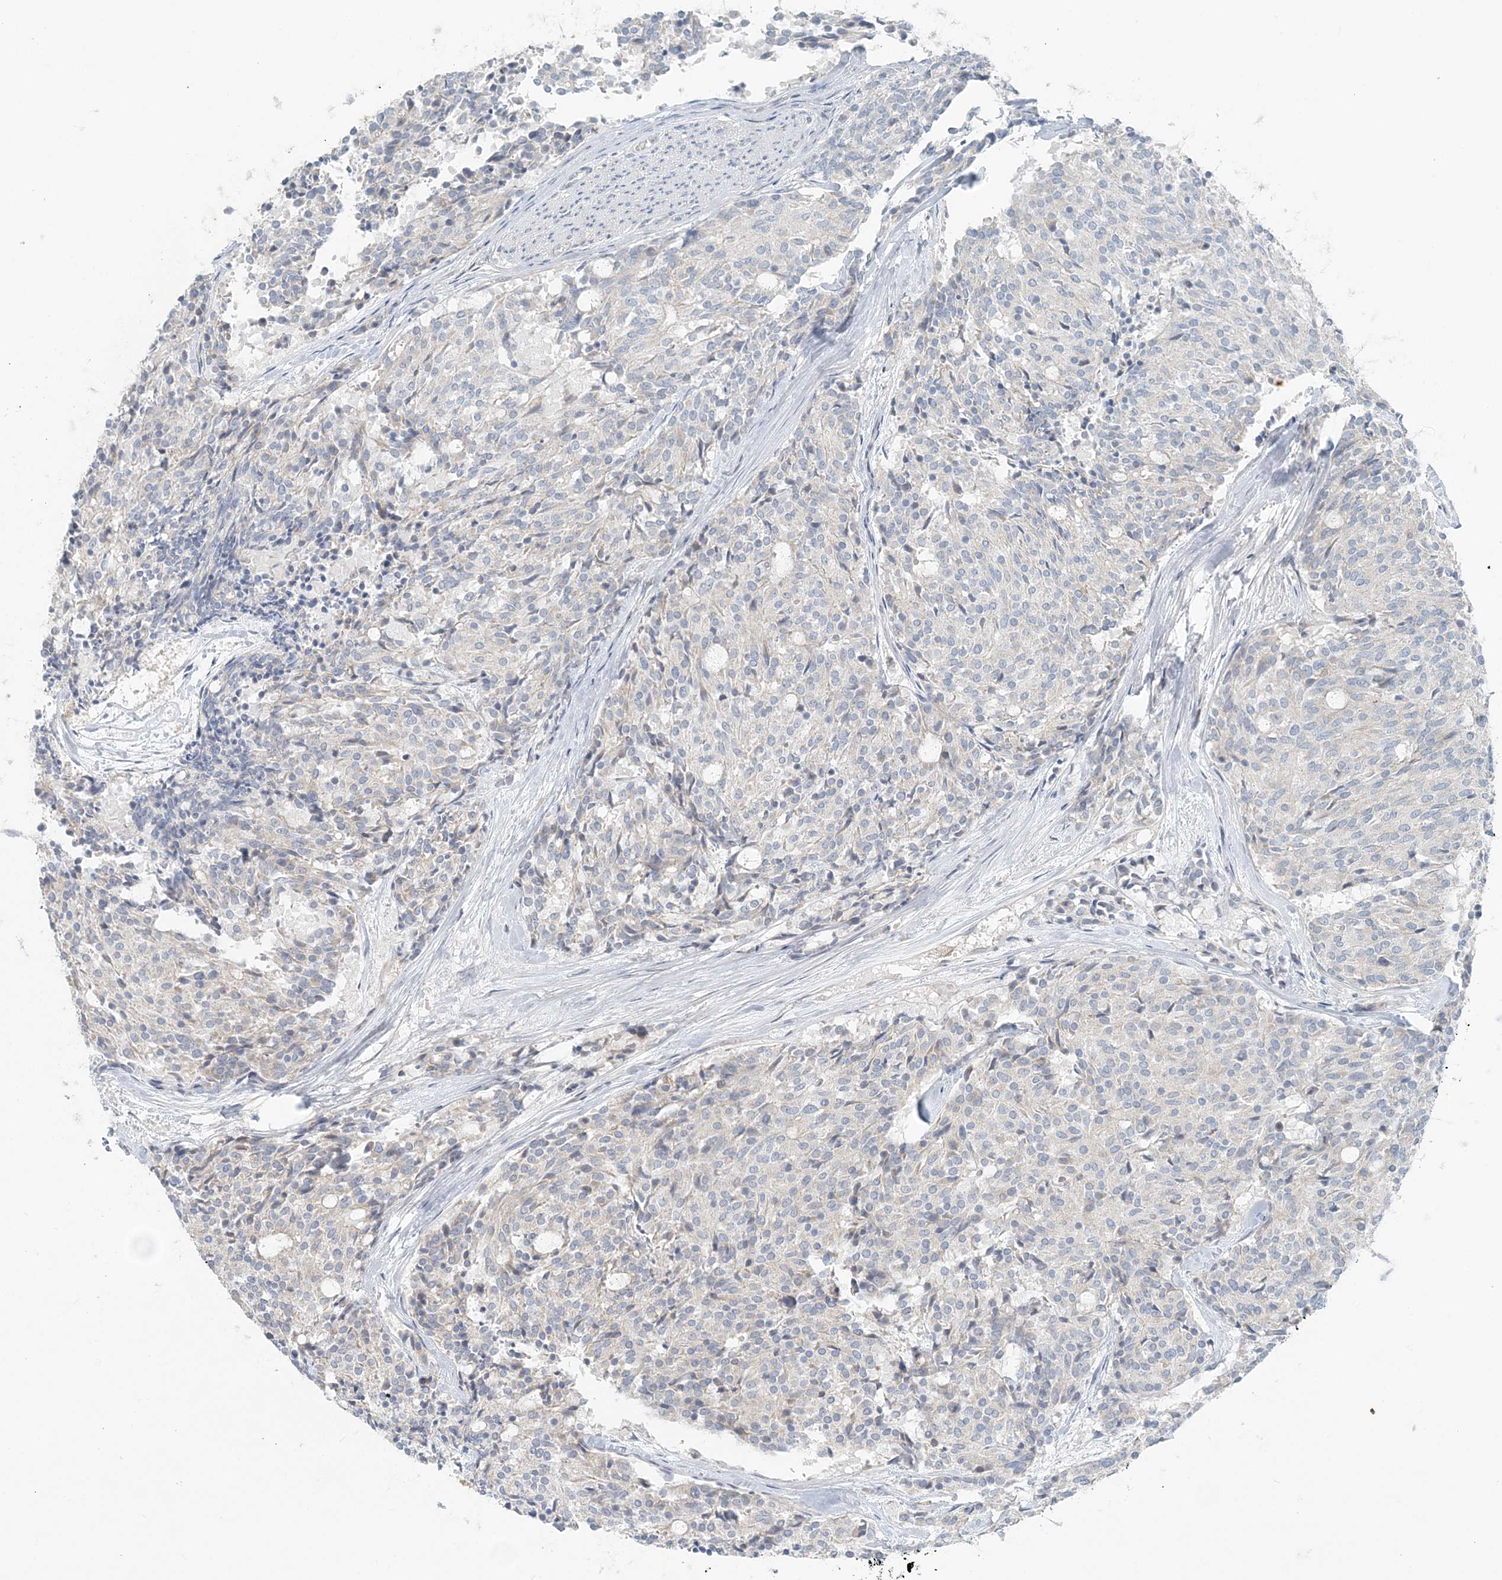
{"staining": {"intensity": "negative", "quantity": "none", "location": "none"}, "tissue": "carcinoid", "cell_type": "Tumor cells", "image_type": "cancer", "snomed": [{"axis": "morphology", "description": "Carcinoid, malignant, NOS"}, {"axis": "topography", "description": "Pancreas"}], "caption": "Carcinoid was stained to show a protein in brown. There is no significant positivity in tumor cells. (DAB (3,3'-diaminobenzidine) immunohistochemistry (IHC), high magnification).", "gene": "NAA11", "patient": {"sex": "female", "age": 54}}